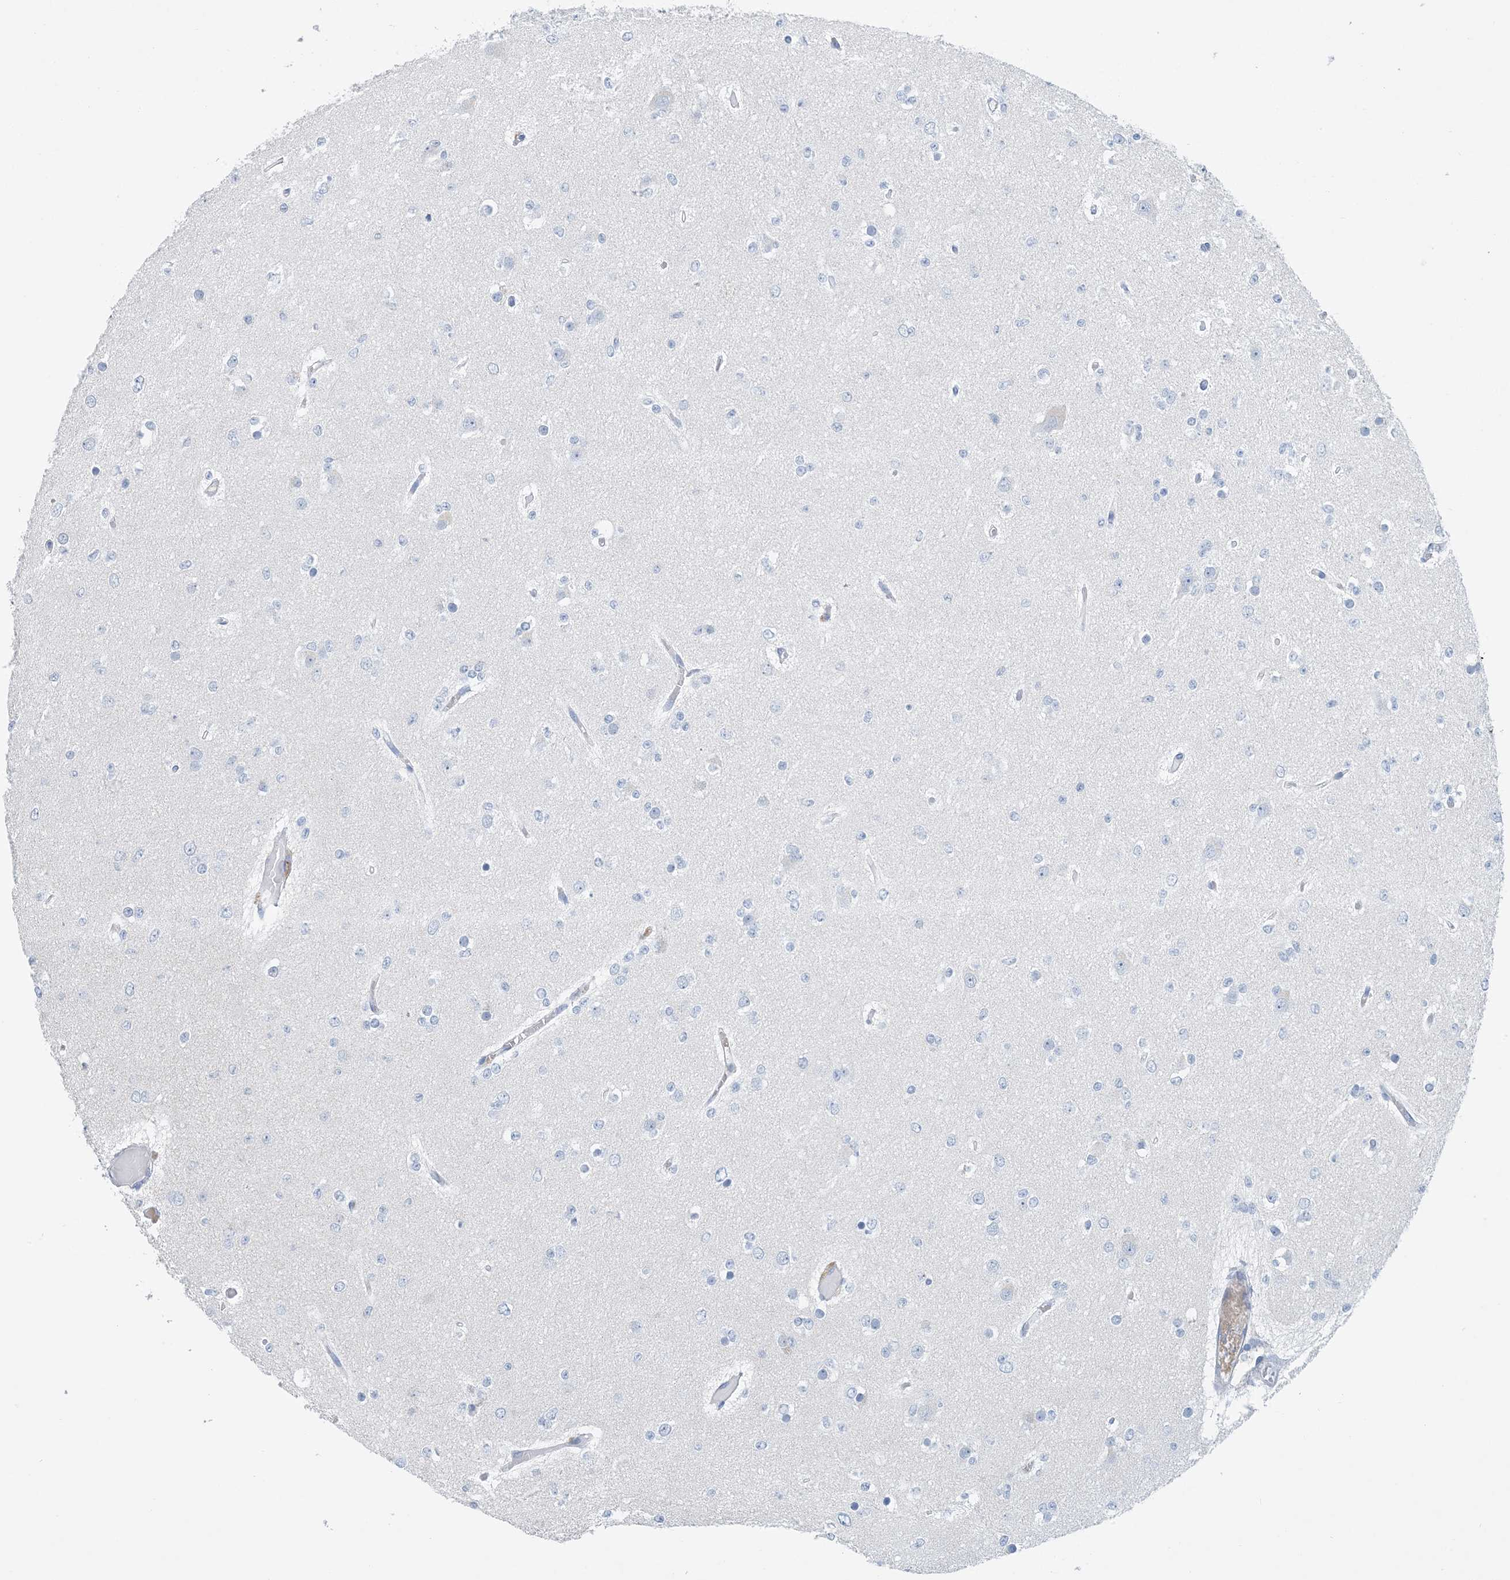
{"staining": {"intensity": "negative", "quantity": "none", "location": "none"}, "tissue": "glioma", "cell_type": "Tumor cells", "image_type": "cancer", "snomed": [{"axis": "morphology", "description": "Glioma, malignant, Low grade"}, {"axis": "topography", "description": "Brain"}], "caption": "Image shows no significant protein expression in tumor cells of malignant glioma (low-grade). (DAB (3,3'-diaminobenzidine) immunohistochemistry (IHC) visualized using brightfield microscopy, high magnification).", "gene": "CTRL", "patient": {"sex": "female", "age": 22}}